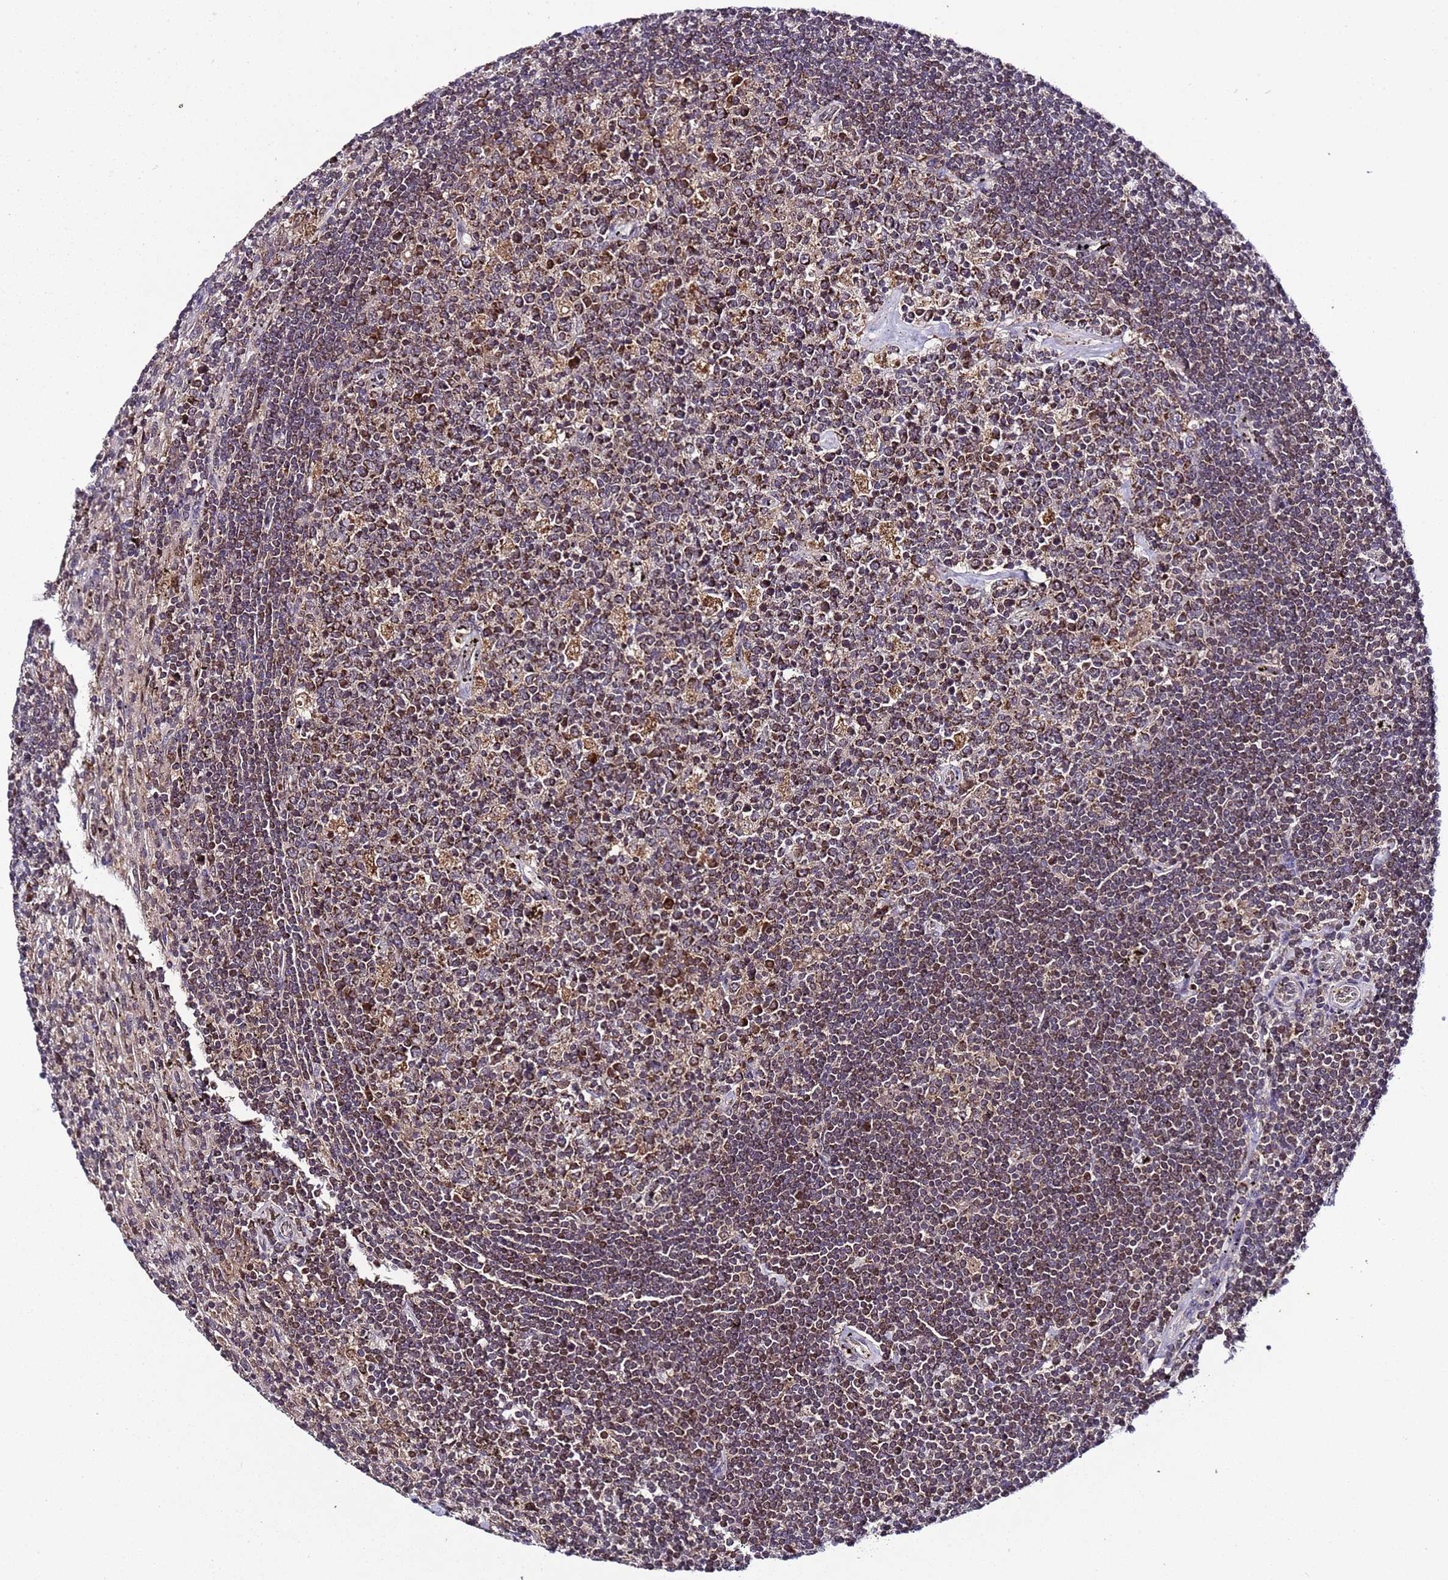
{"staining": {"intensity": "strong", "quantity": ">75%", "location": "cytoplasmic/membranous"}, "tissue": "lymphoma", "cell_type": "Tumor cells", "image_type": "cancer", "snomed": [{"axis": "morphology", "description": "Malignant lymphoma, non-Hodgkin's type, Low grade"}, {"axis": "topography", "description": "Spleen"}], "caption": "A brown stain highlights strong cytoplasmic/membranous staining of a protein in malignant lymphoma, non-Hodgkin's type (low-grade) tumor cells.", "gene": "HSPBAP1", "patient": {"sex": "male", "age": 76}}